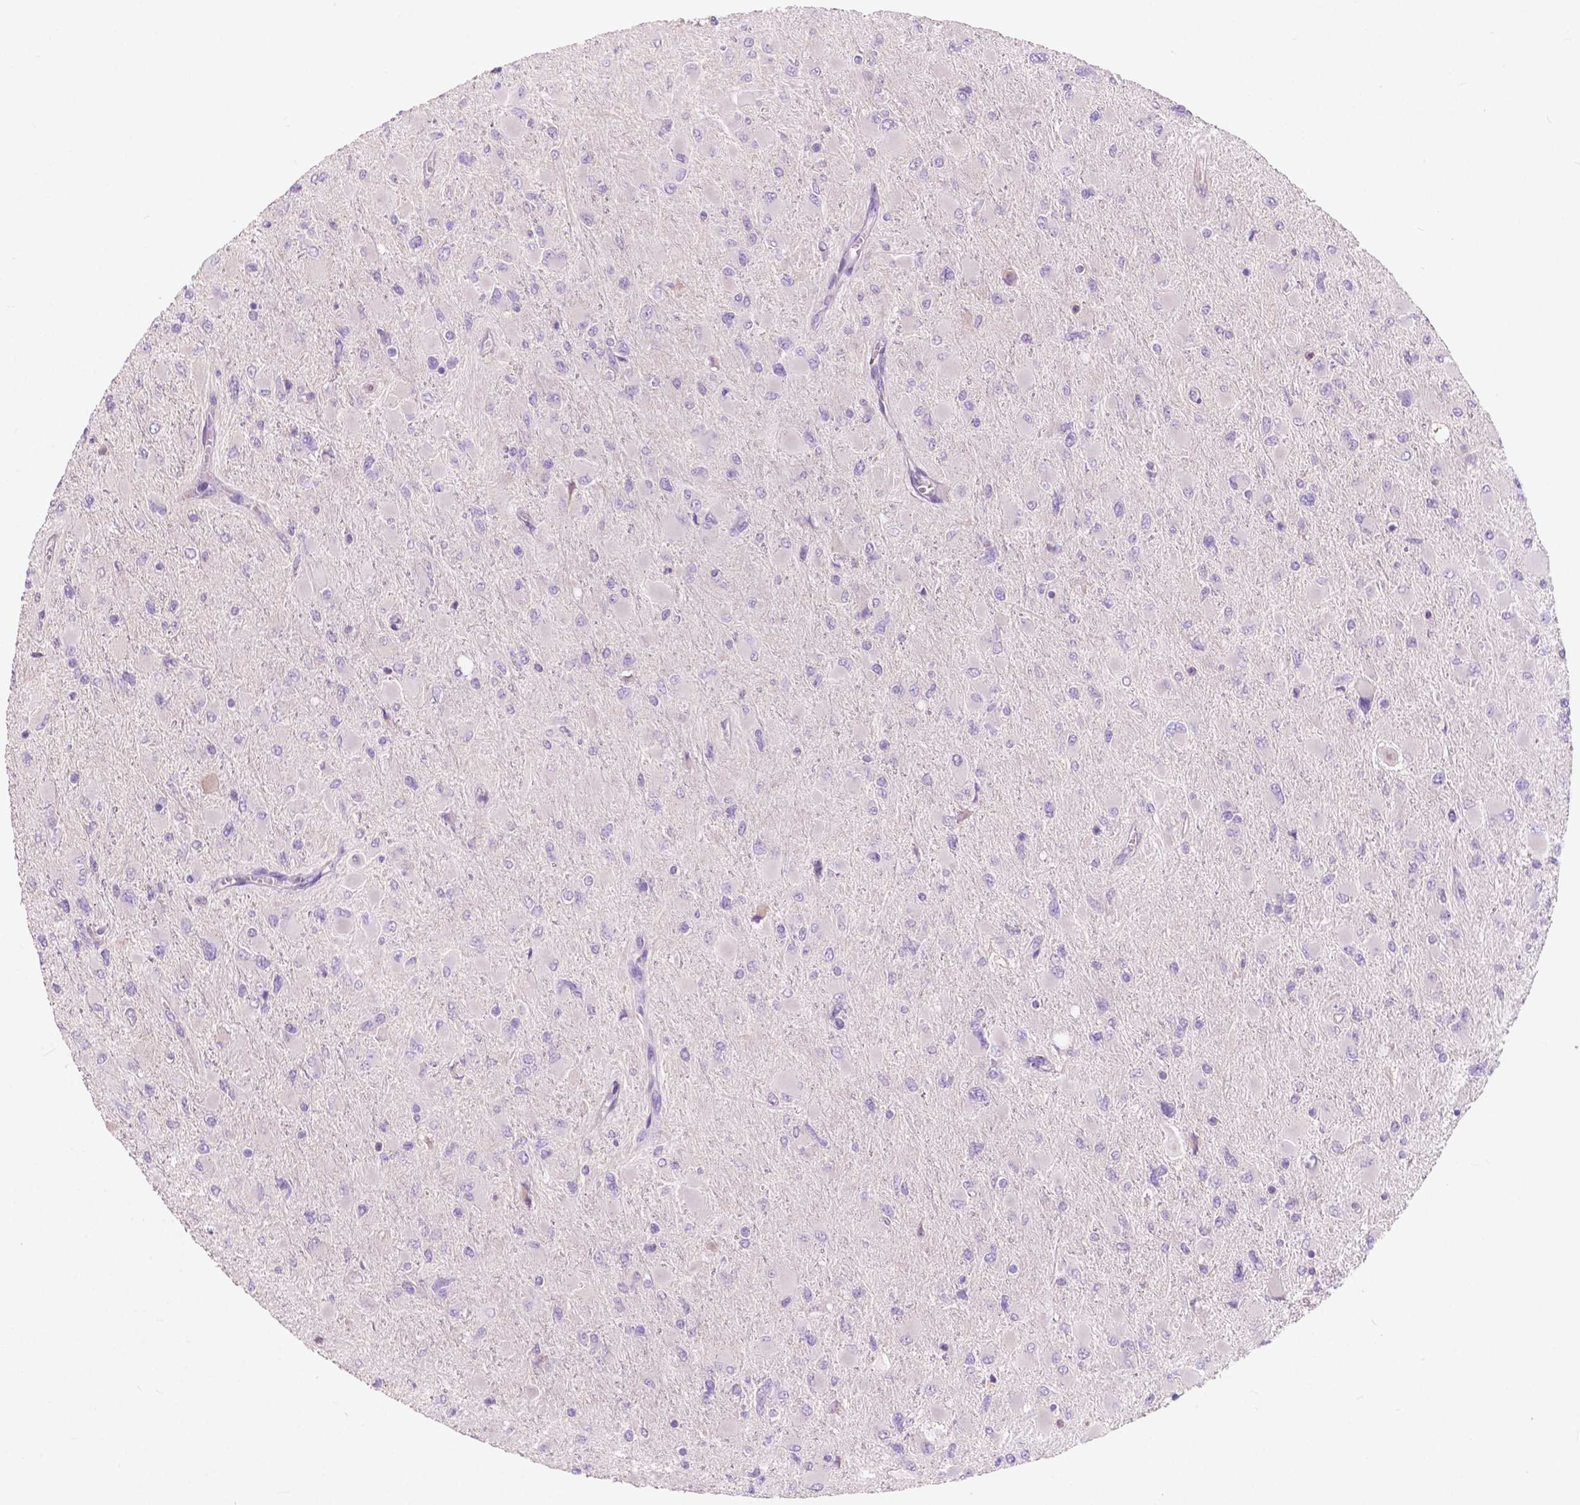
{"staining": {"intensity": "negative", "quantity": "none", "location": "none"}, "tissue": "glioma", "cell_type": "Tumor cells", "image_type": "cancer", "snomed": [{"axis": "morphology", "description": "Glioma, malignant, High grade"}, {"axis": "topography", "description": "Cerebral cortex"}], "caption": "Immunohistochemical staining of high-grade glioma (malignant) exhibits no significant staining in tumor cells.", "gene": "SEMA4A", "patient": {"sex": "female", "age": 36}}